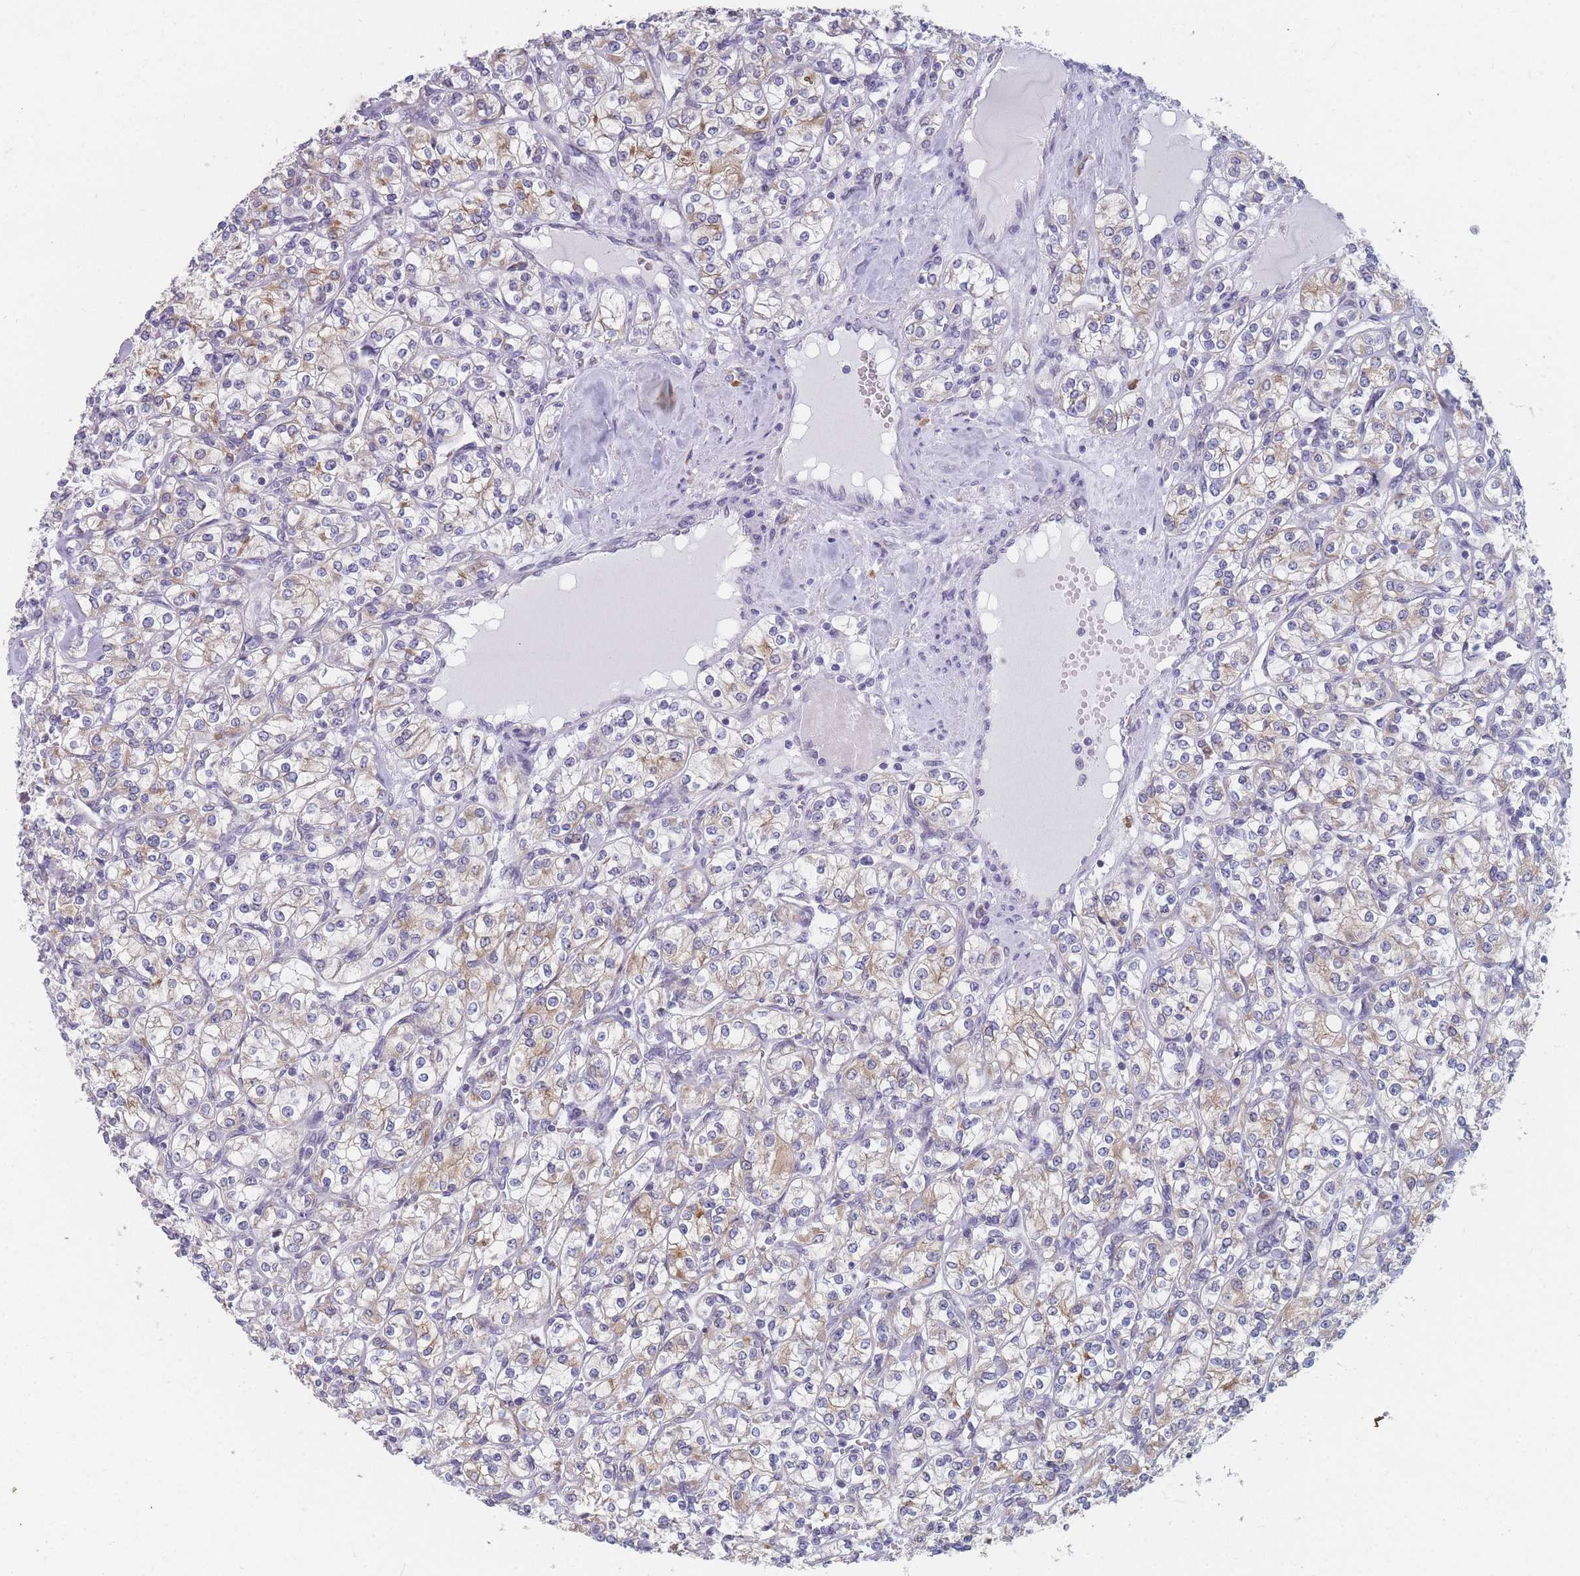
{"staining": {"intensity": "weak", "quantity": "25%-75%", "location": "cytoplasmic/membranous"}, "tissue": "renal cancer", "cell_type": "Tumor cells", "image_type": "cancer", "snomed": [{"axis": "morphology", "description": "Adenocarcinoma, NOS"}, {"axis": "topography", "description": "Kidney"}], "caption": "IHC staining of renal cancer, which displays low levels of weak cytoplasmic/membranous positivity in about 25%-75% of tumor cells indicating weak cytoplasmic/membranous protein staining. The staining was performed using DAB (3,3'-diaminobenzidine) (brown) for protein detection and nuclei were counterstained in hematoxylin (blue).", "gene": "TMED10", "patient": {"sex": "male", "age": 77}}